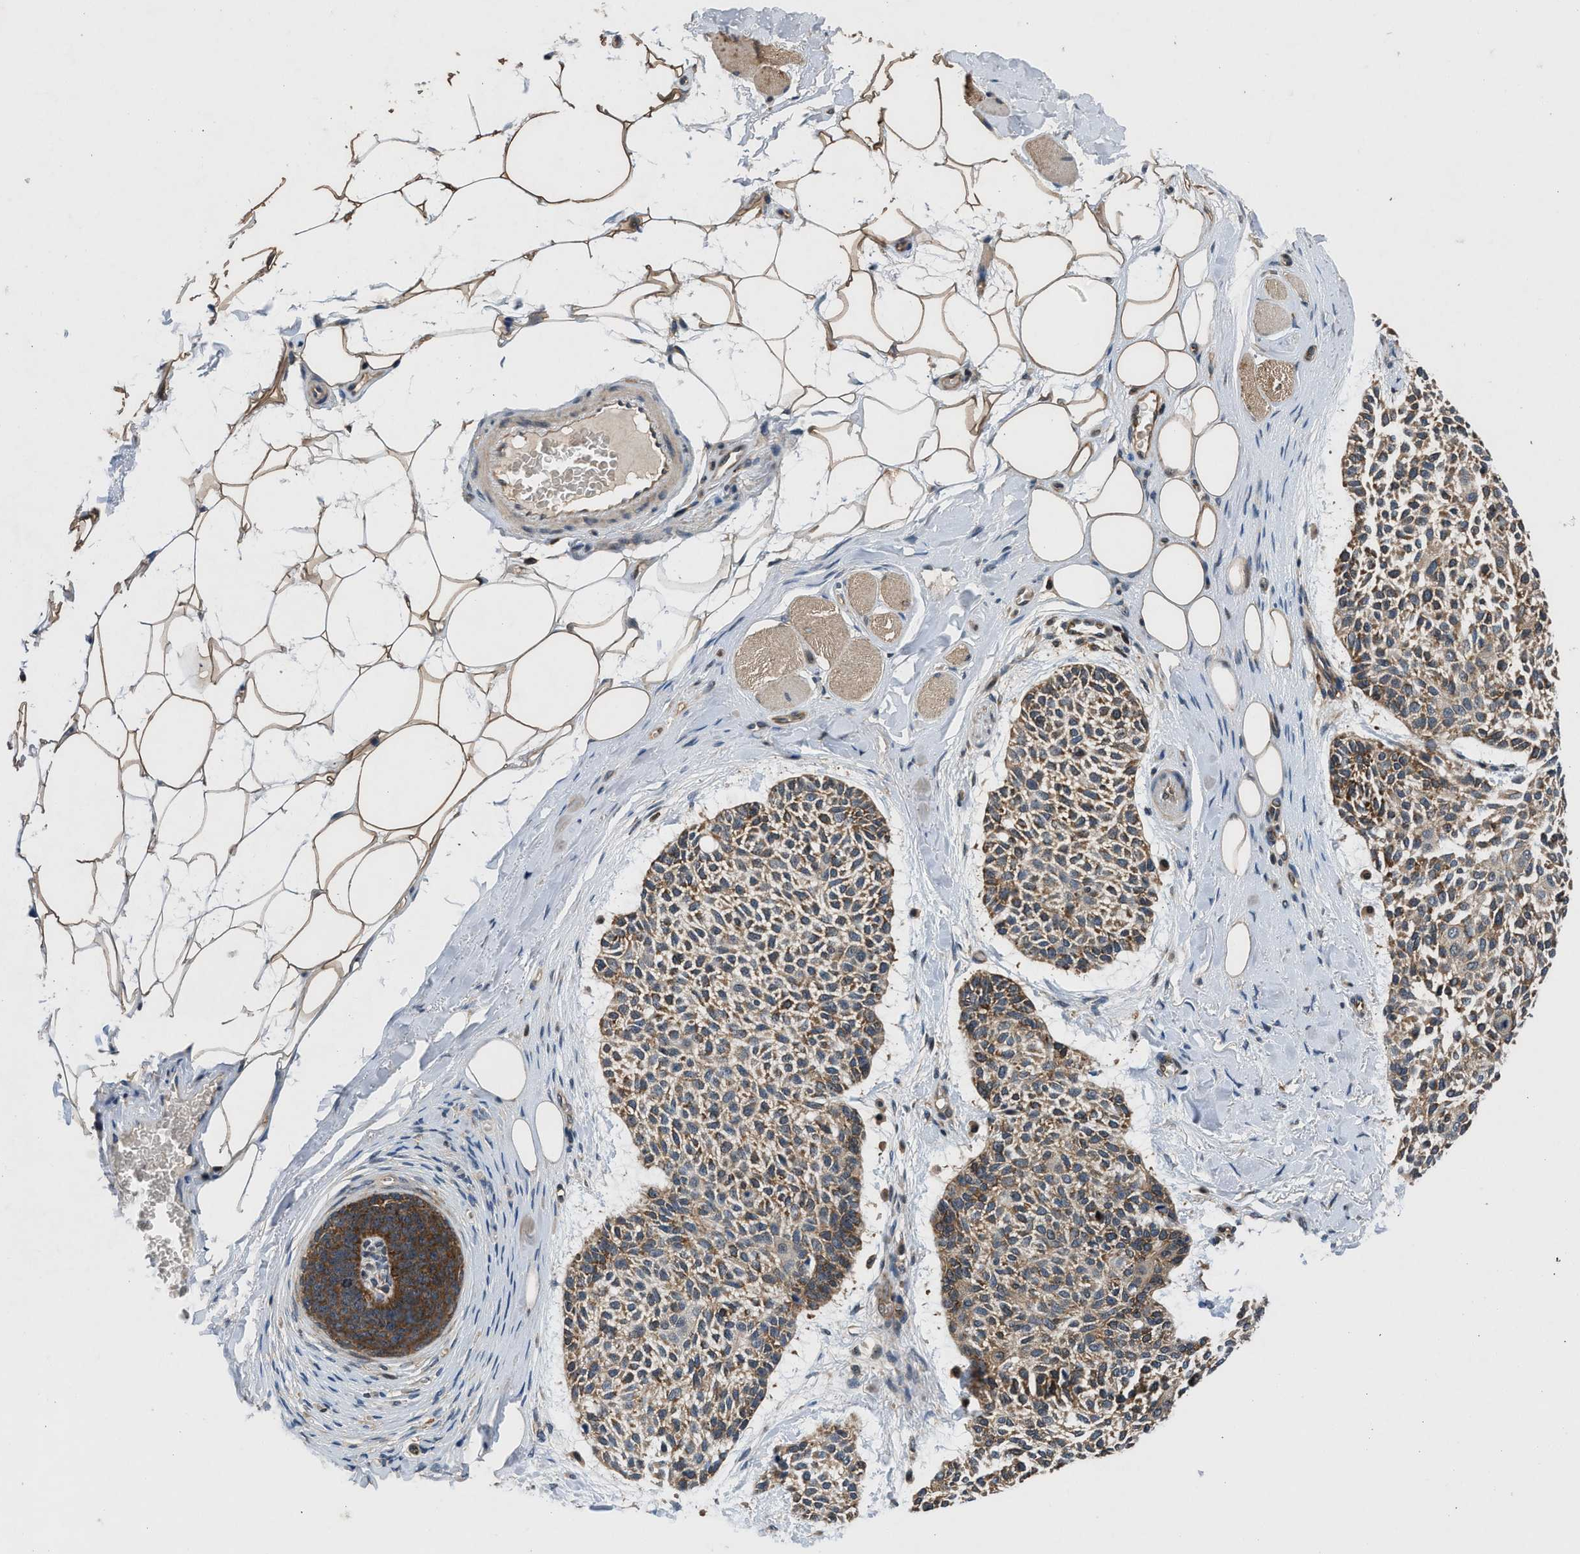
{"staining": {"intensity": "weak", "quantity": ">75%", "location": "cytoplasmic/membranous"}, "tissue": "skin cancer", "cell_type": "Tumor cells", "image_type": "cancer", "snomed": [{"axis": "morphology", "description": "Normal tissue, NOS"}, {"axis": "morphology", "description": "Basal cell carcinoma"}, {"axis": "topography", "description": "Skin"}], "caption": "A photomicrograph of skin basal cell carcinoma stained for a protein reveals weak cytoplasmic/membranous brown staining in tumor cells.", "gene": "OXSR1", "patient": {"sex": "female", "age": 70}}